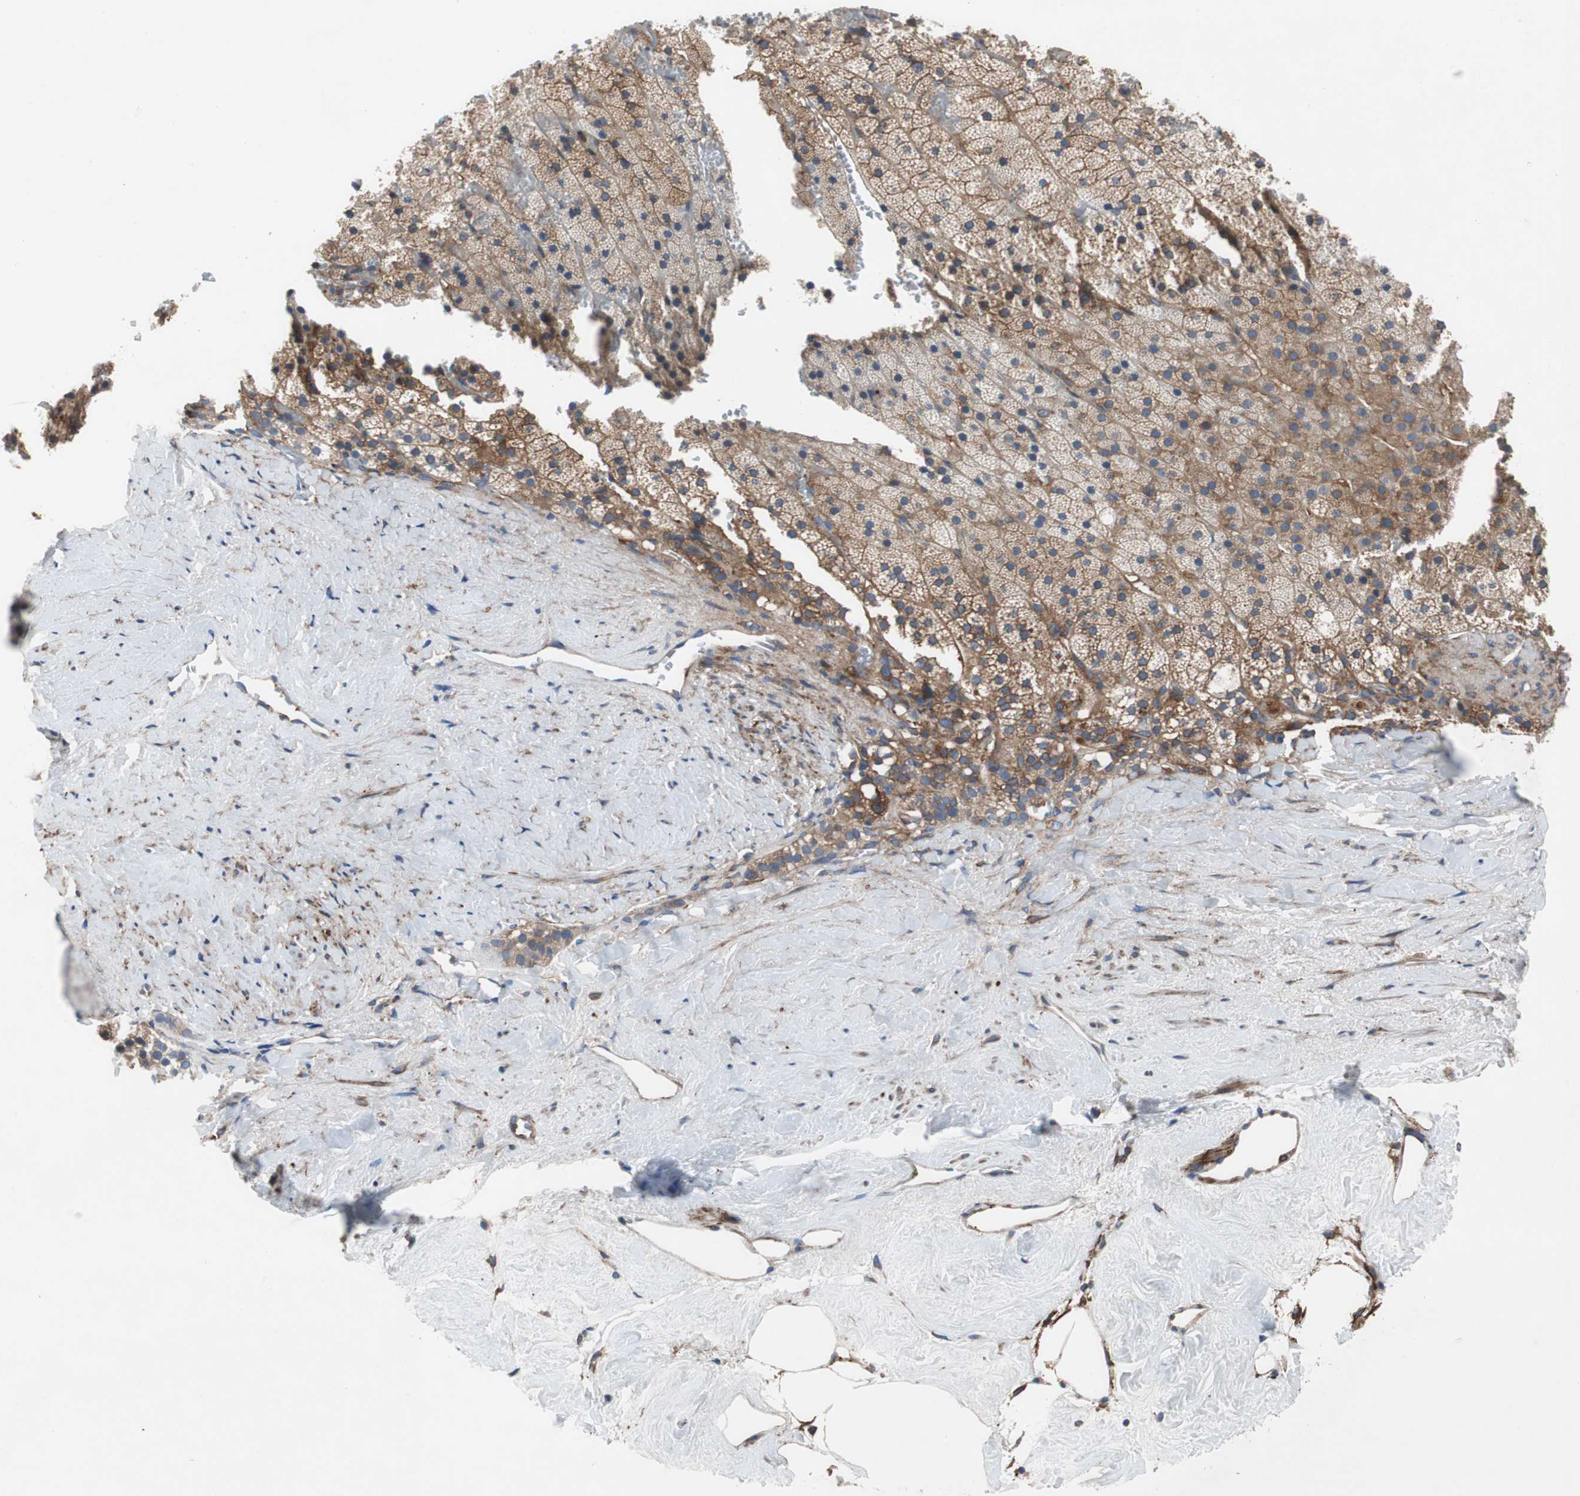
{"staining": {"intensity": "strong", "quantity": ">75%", "location": "cytoplasmic/membranous"}, "tissue": "adrenal gland", "cell_type": "Glandular cells", "image_type": "normal", "snomed": [{"axis": "morphology", "description": "Normal tissue, NOS"}, {"axis": "topography", "description": "Adrenal gland"}], "caption": "Immunohistochemical staining of normal human adrenal gland shows high levels of strong cytoplasmic/membranous positivity in about >75% of glandular cells. (Brightfield microscopy of DAB IHC at high magnification).", "gene": "GYS1", "patient": {"sex": "male", "age": 35}}